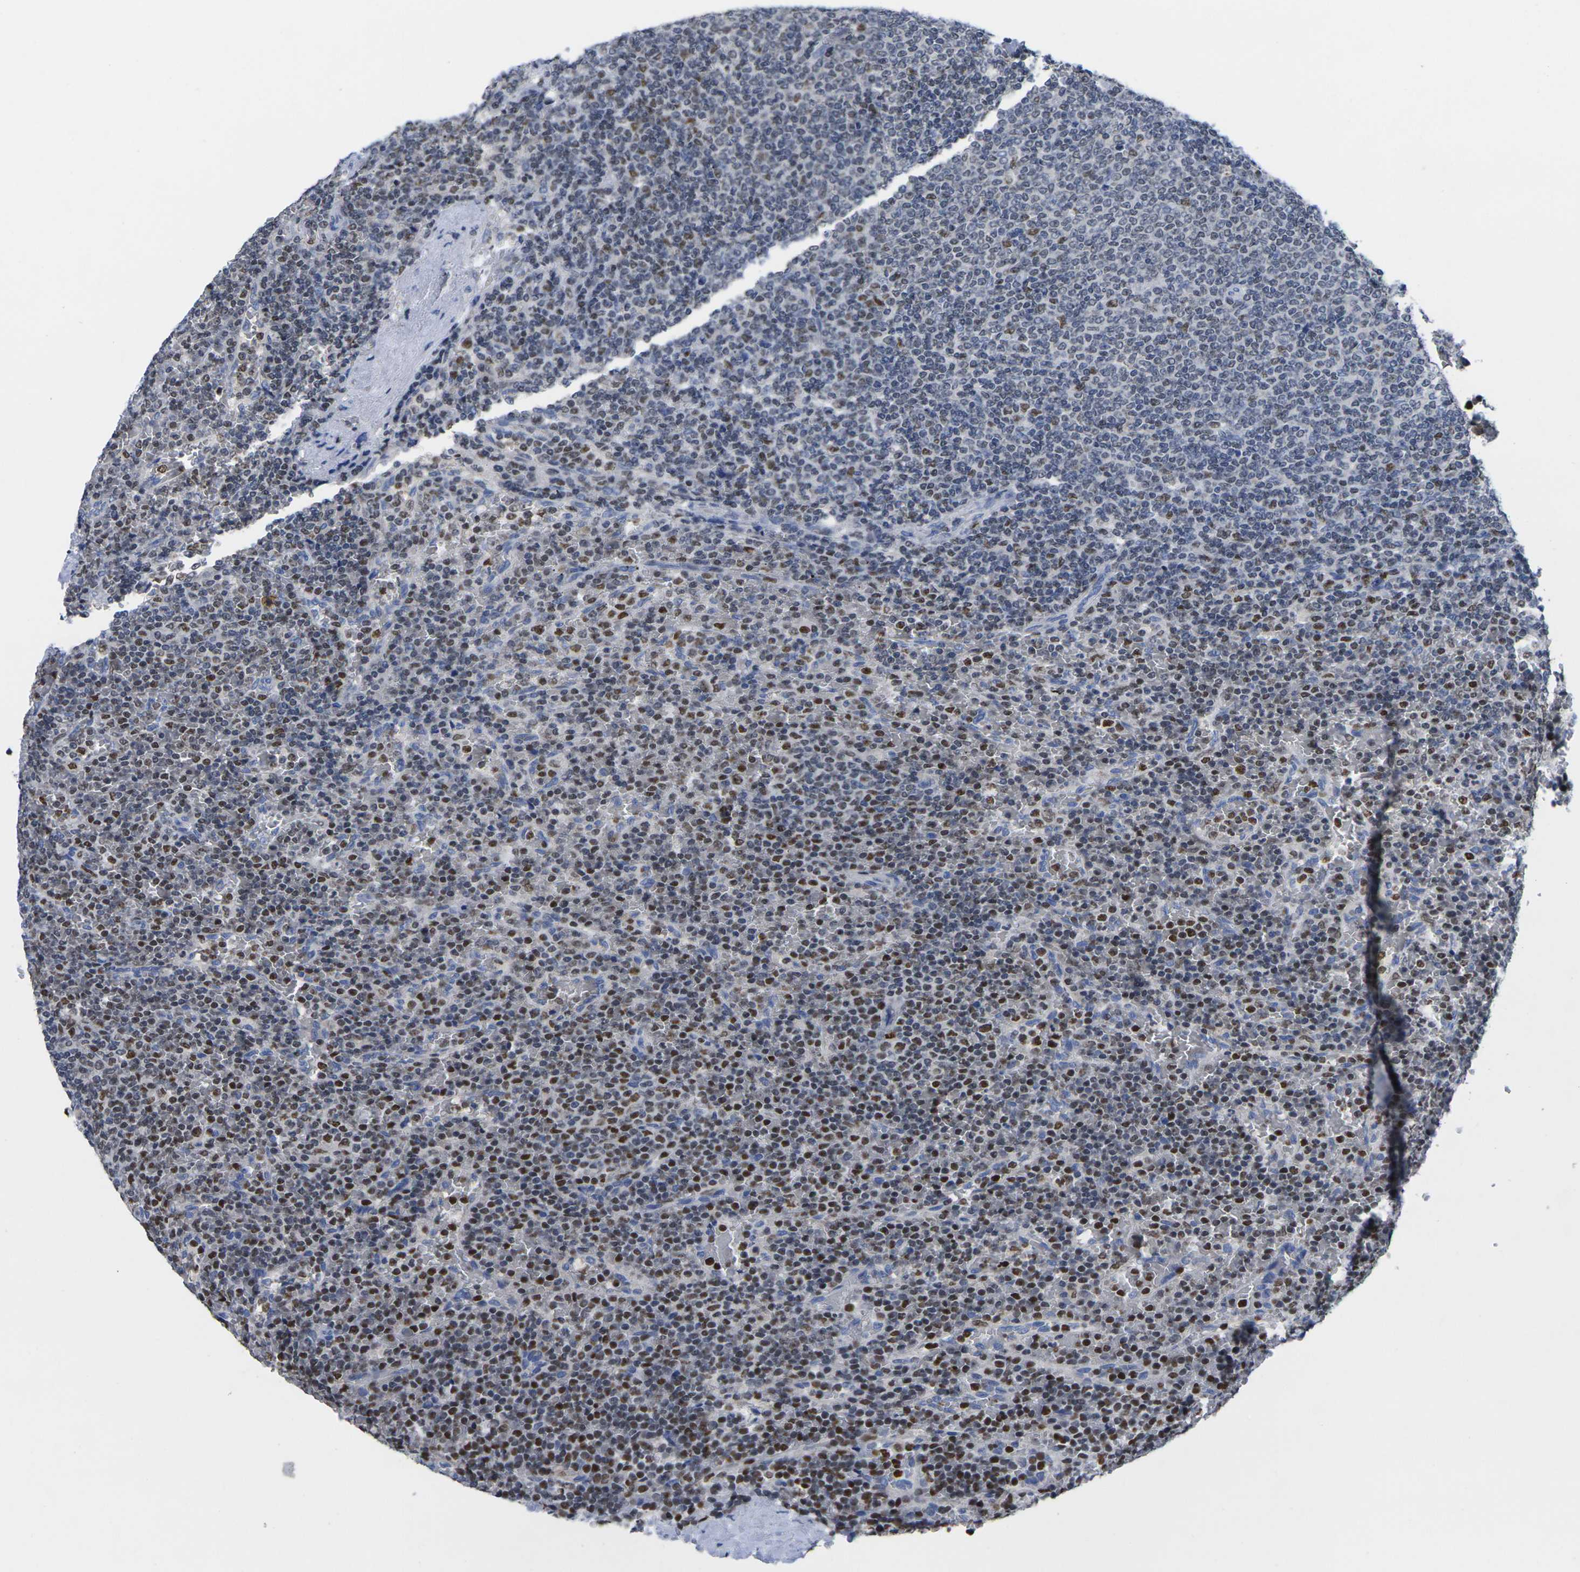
{"staining": {"intensity": "moderate", "quantity": "25%-75%", "location": "nuclear"}, "tissue": "lymphoma", "cell_type": "Tumor cells", "image_type": "cancer", "snomed": [{"axis": "morphology", "description": "Malignant lymphoma, non-Hodgkin's type, Low grade"}, {"axis": "topography", "description": "Spleen"}], "caption": "This micrograph demonstrates immunohistochemistry staining of human lymphoma, with medium moderate nuclear expression in about 25%-75% of tumor cells.", "gene": "IKZF1", "patient": {"sex": "female", "age": 77}}